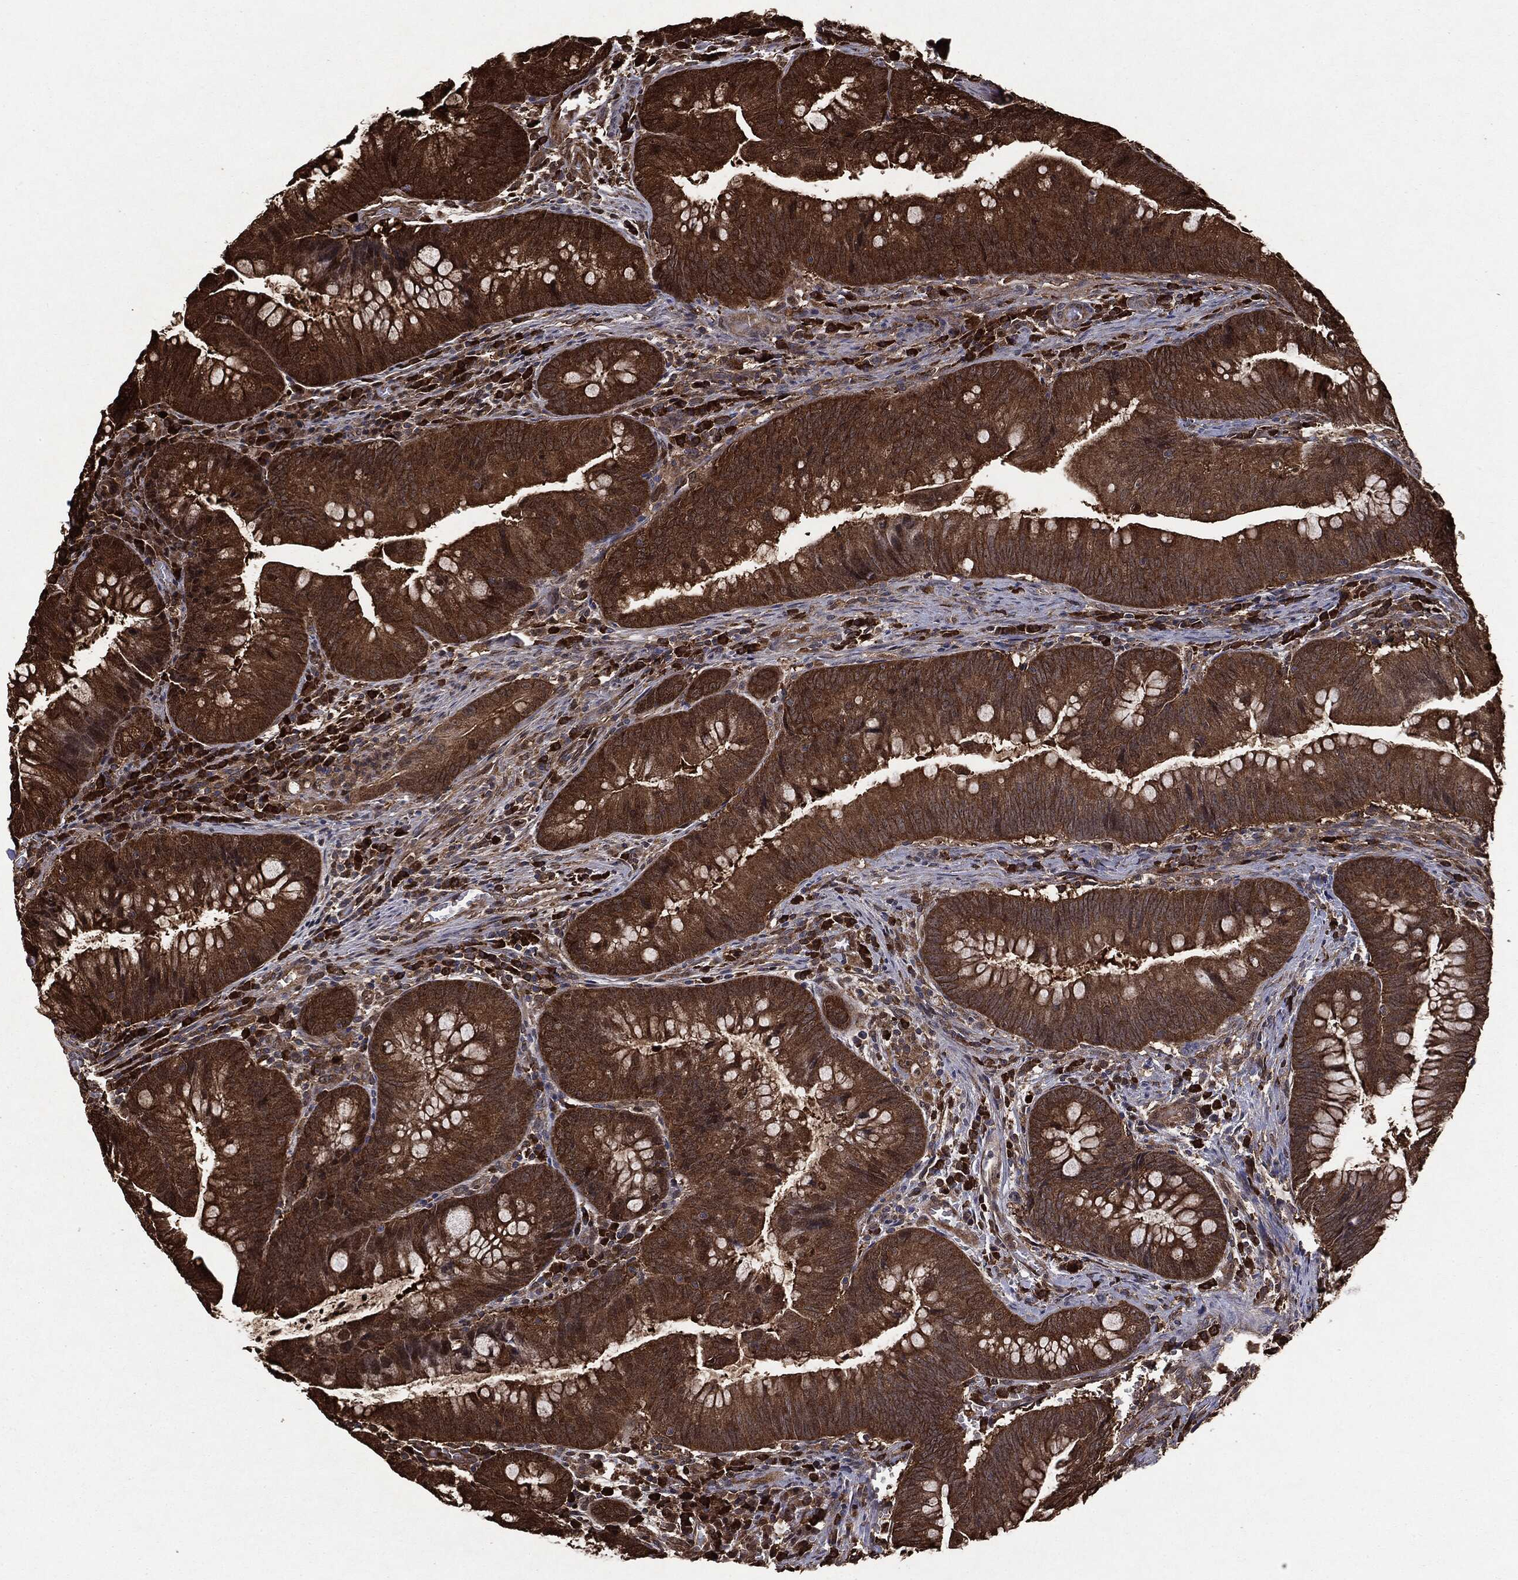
{"staining": {"intensity": "strong", "quantity": ">75%", "location": "cytoplasmic/membranous"}, "tissue": "colorectal cancer", "cell_type": "Tumor cells", "image_type": "cancer", "snomed": [{"axis": "morphology", "description": "Adenocarcinoma, NOS"}, {"axis": "topography", "description": "Colon"}], "caption": "Colorectal cancer stained for a protein (brown) demonstrates strong cytoplasmic/membranous positive positivity in about >75% of tumor cells.", "gene": "NME1", "patient": {"sex": "male", "age": 62}}